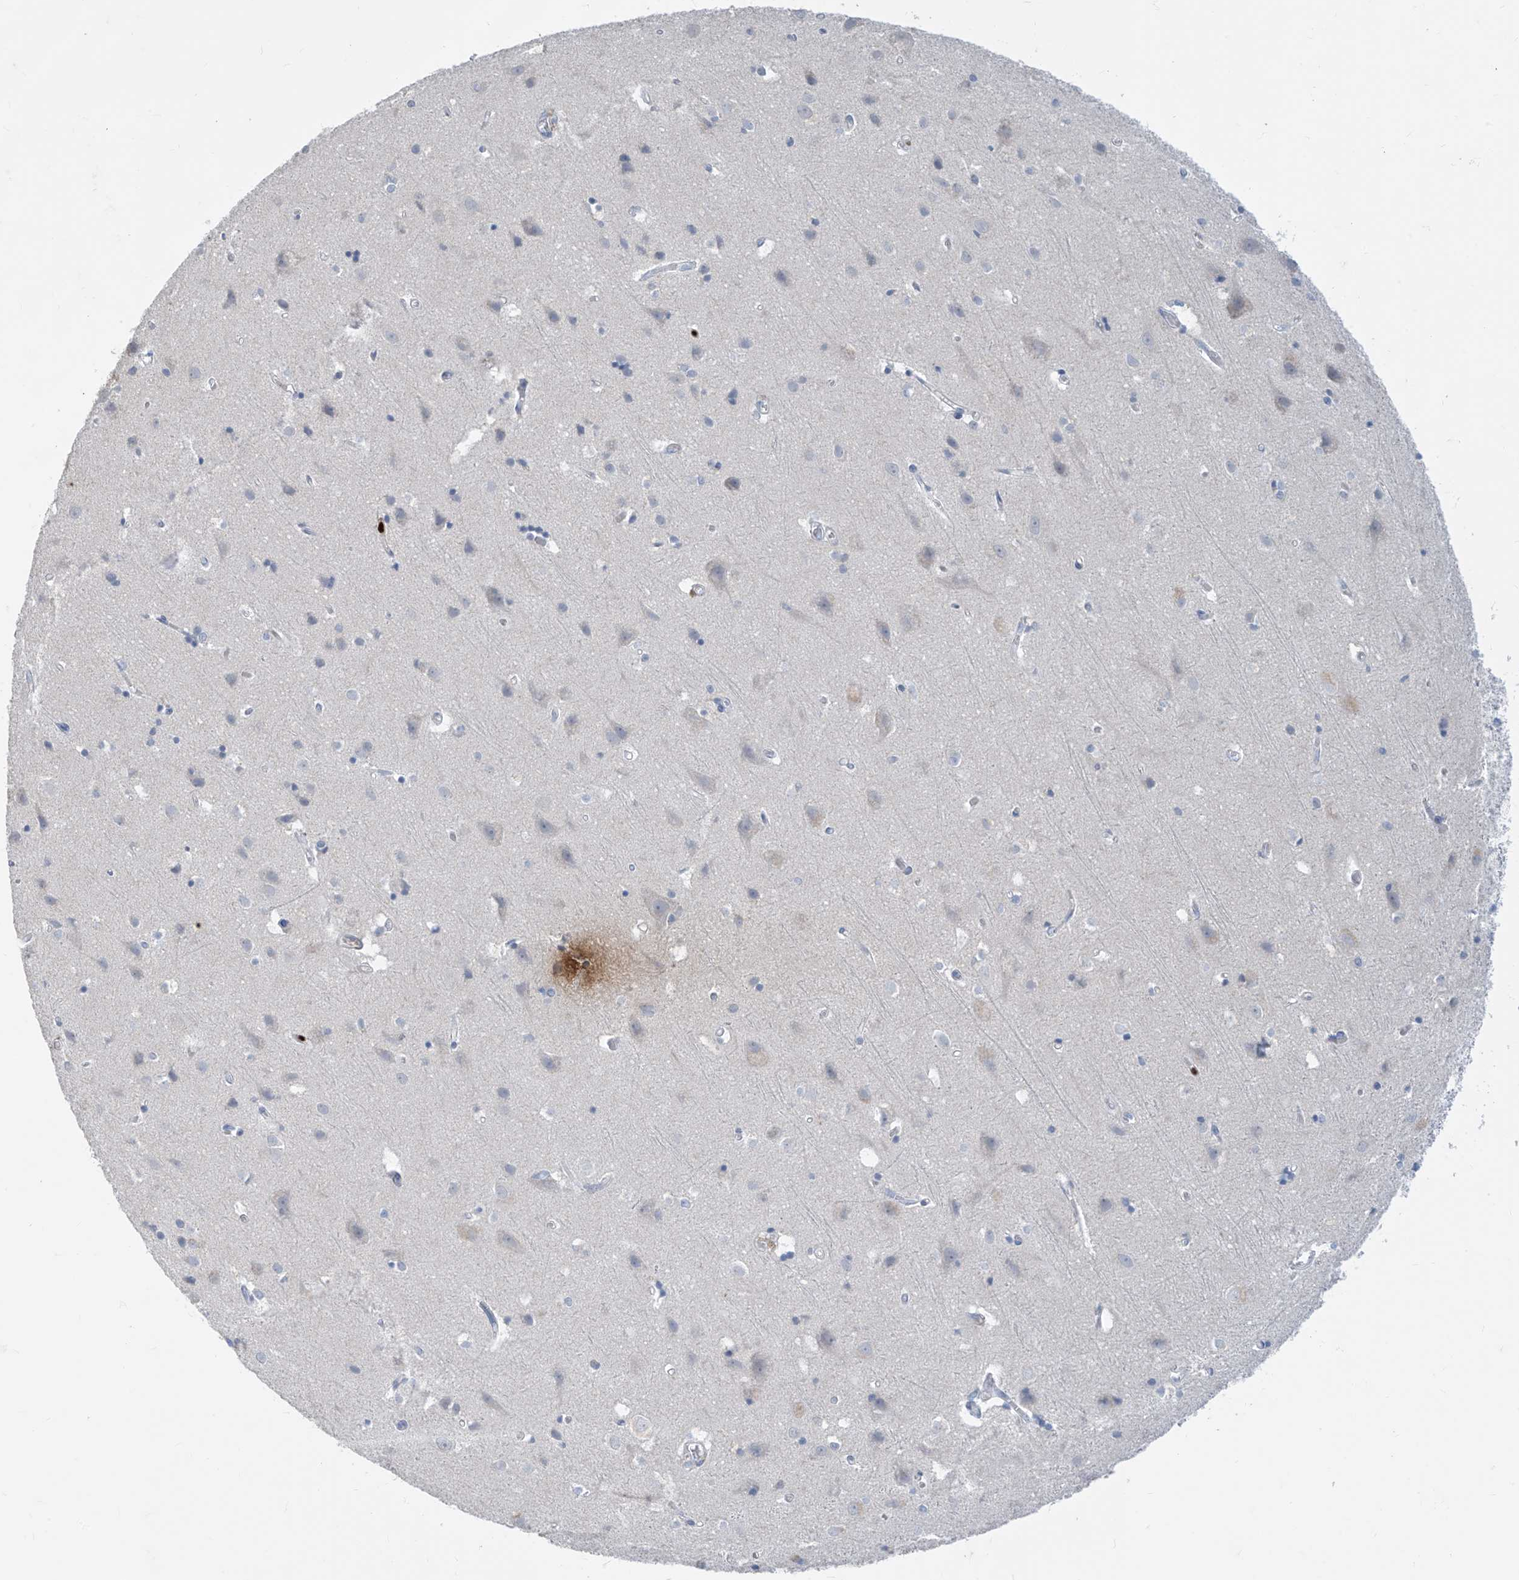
{"staining": {"intensity": "negative", "quantity": "none", "location": "none"}, "tissue": "cerebral cortex", "cell_type": "Endothelial cells", "image_type": "normal", "snomed": [{"axis": "morphology", "description": "Normal tissue, NOS"}, {"axis": "topography", "description": "Cerebral cortex"}], "caption": "The histopathology image displays no staining of endothelial cells in unremarkable cerebral cortex. (Brightfield microscopy of DAB immunohistochemistry (IHC) at high magnification).", "gene": "TBX21", "patient": {"sex": "male", "age": 54}}